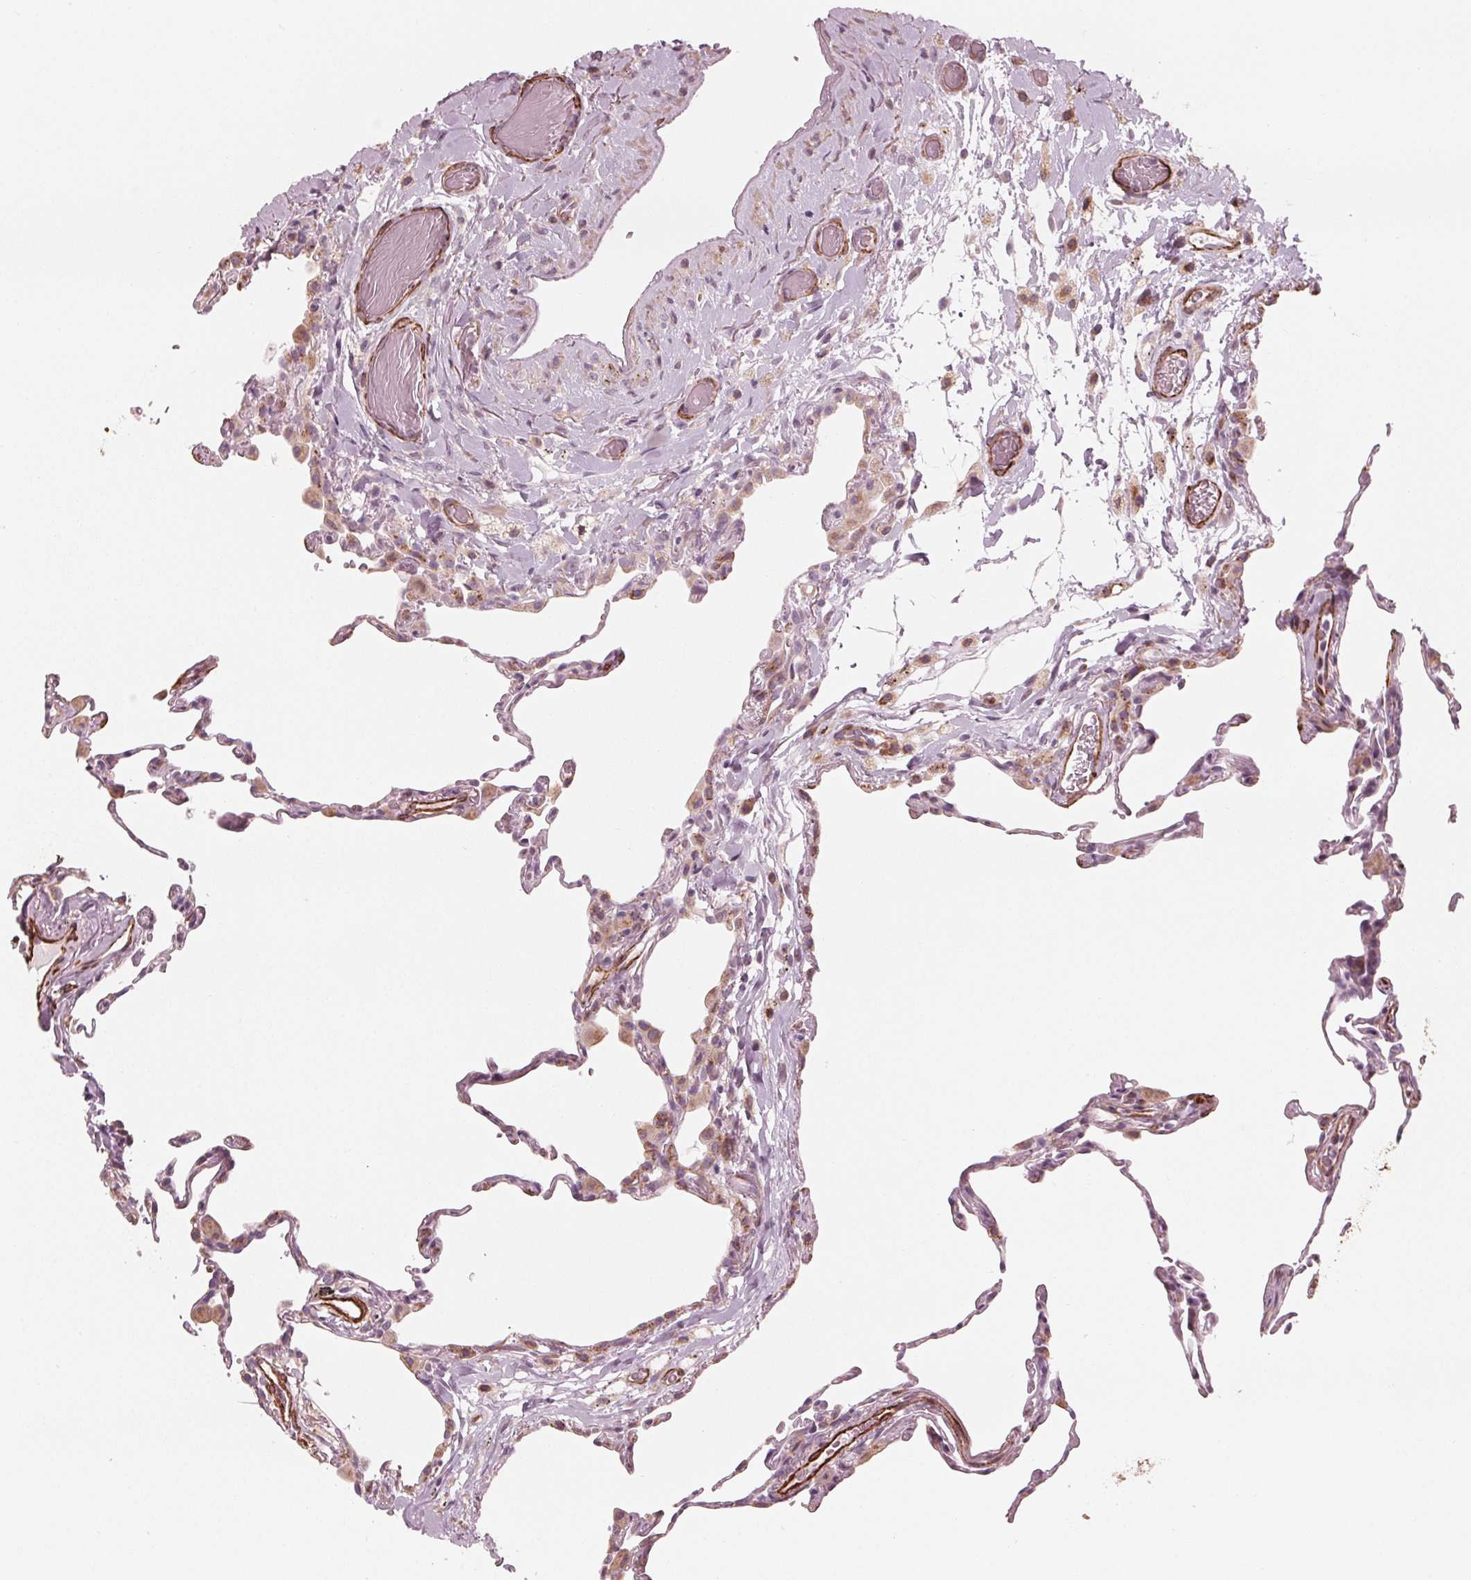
{"staining": {"intensity": "moderate", "quantity": "<25%", "location": "cytoplasmic/membranous"}, "tissue": "lung", "cell_type": "Alveolar cells", "image_type": "normal", "snomed": [{"axis": "morphology", "description": "Normal tissue, NOS"}, {"axis": "topography", "description": "Lung"}], "caption": "Immunohistochemical staining of unremarkable human lung reveals low levels of moderate cytoplasmic/membranous positivity in approximately <25% of alveolar cells. The protein of interest is stained brown, and the nuclei are stained in blue (DAB (3,3'-diaminobenzidine) IHC with brightfield microscopy, high magnification).", "gene": "MIER3", "patient": {"sex": "female", "age": 57}}